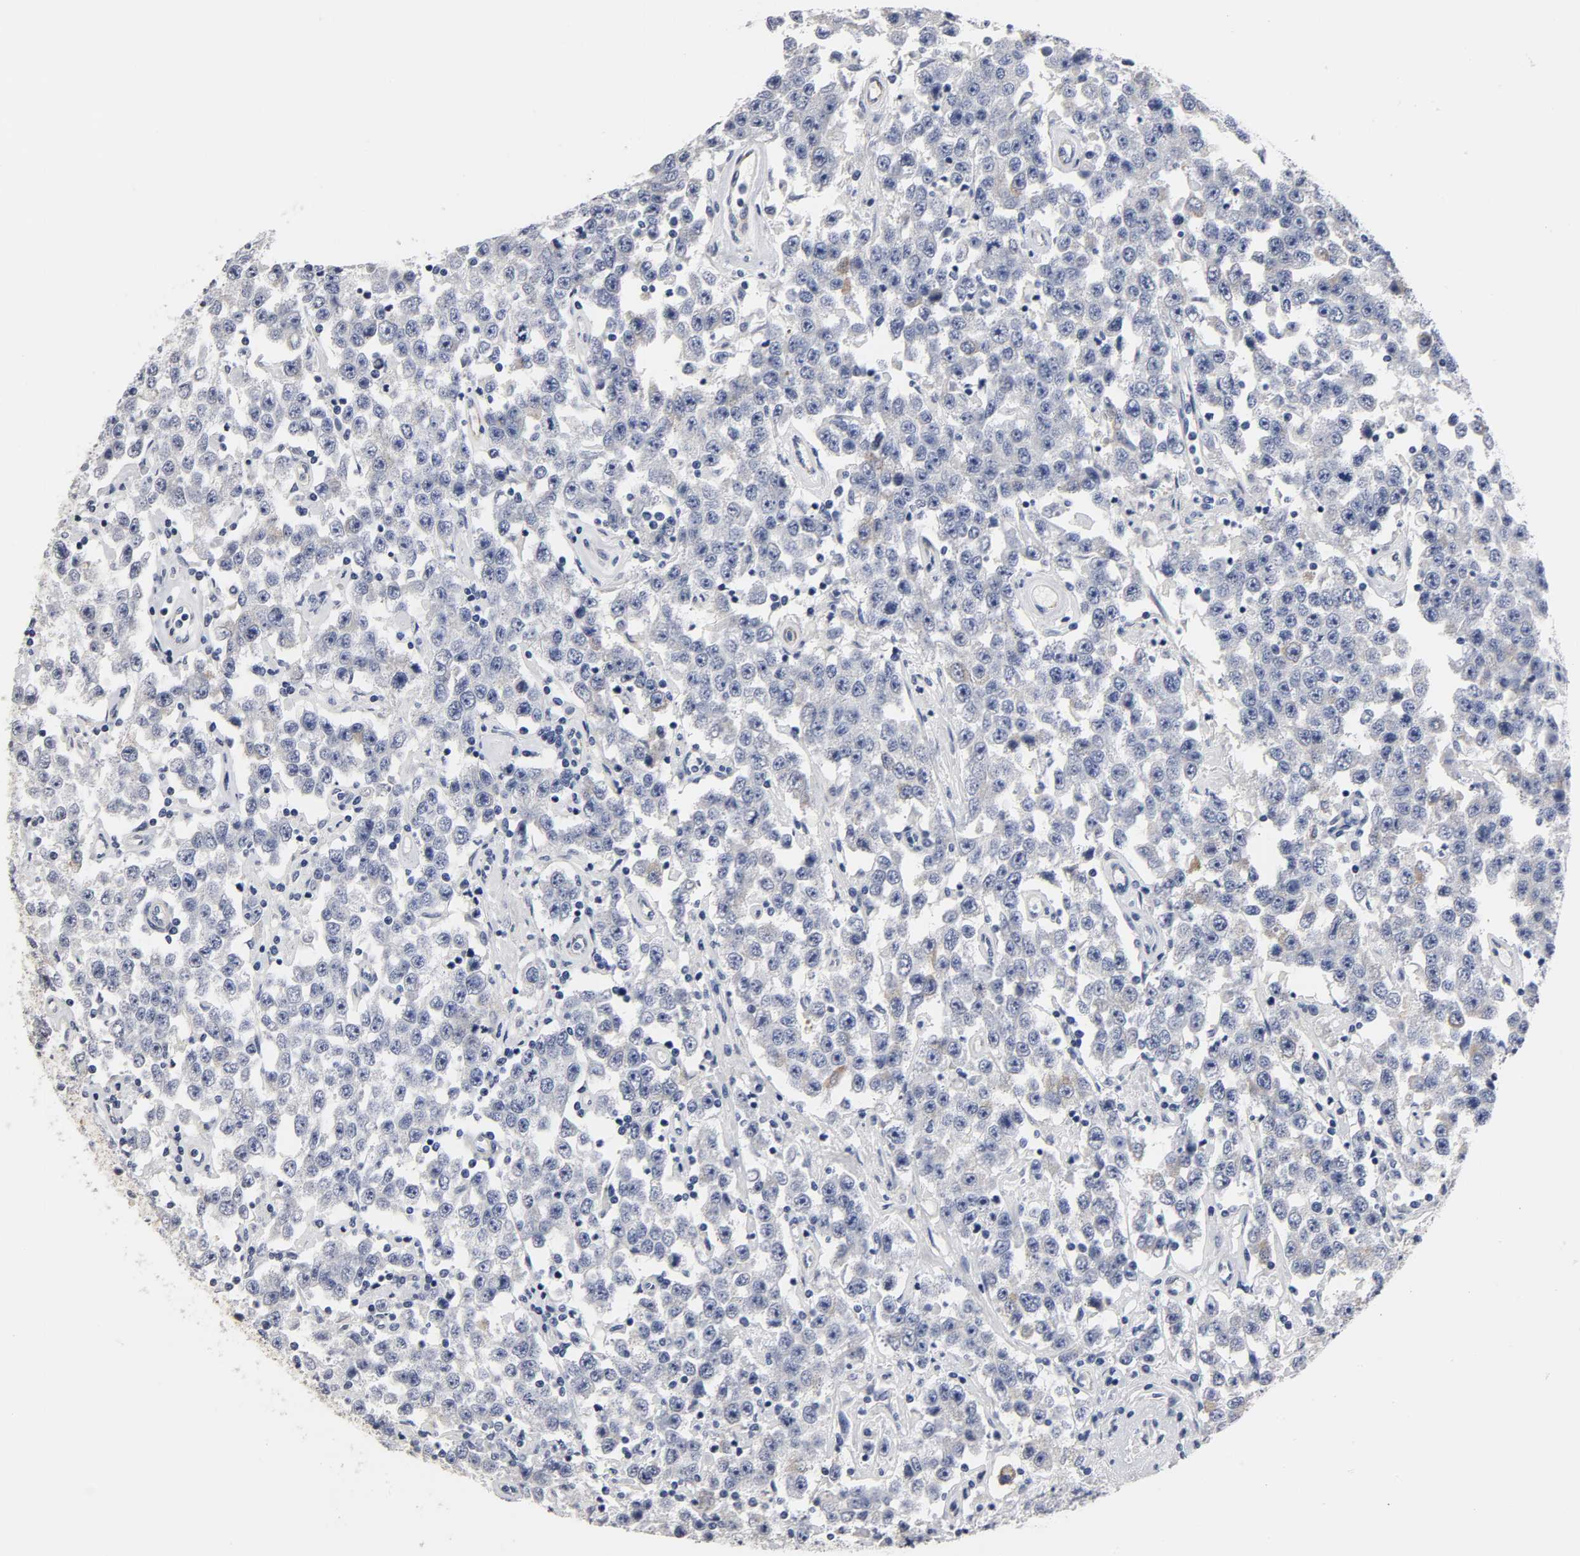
{"staining": {"intensity": "negative", "quantity": "none", "location": "none"}, "tissue": "testis cancer", "cell_type": "Tumor cells", "image_type": "cancer", "snomed": [{"axis": "morphology", "description": "Seminoma, NOS"}, {"axis": "topography", "description": "Testis"}], "caption": "This is a histopathology image of immunohistochemistry staining of testis cancer (seminoma), which shows no expression in tumor cells.", "gene": "GRHL2", "patient": {"sex": "male", "age": 52}}